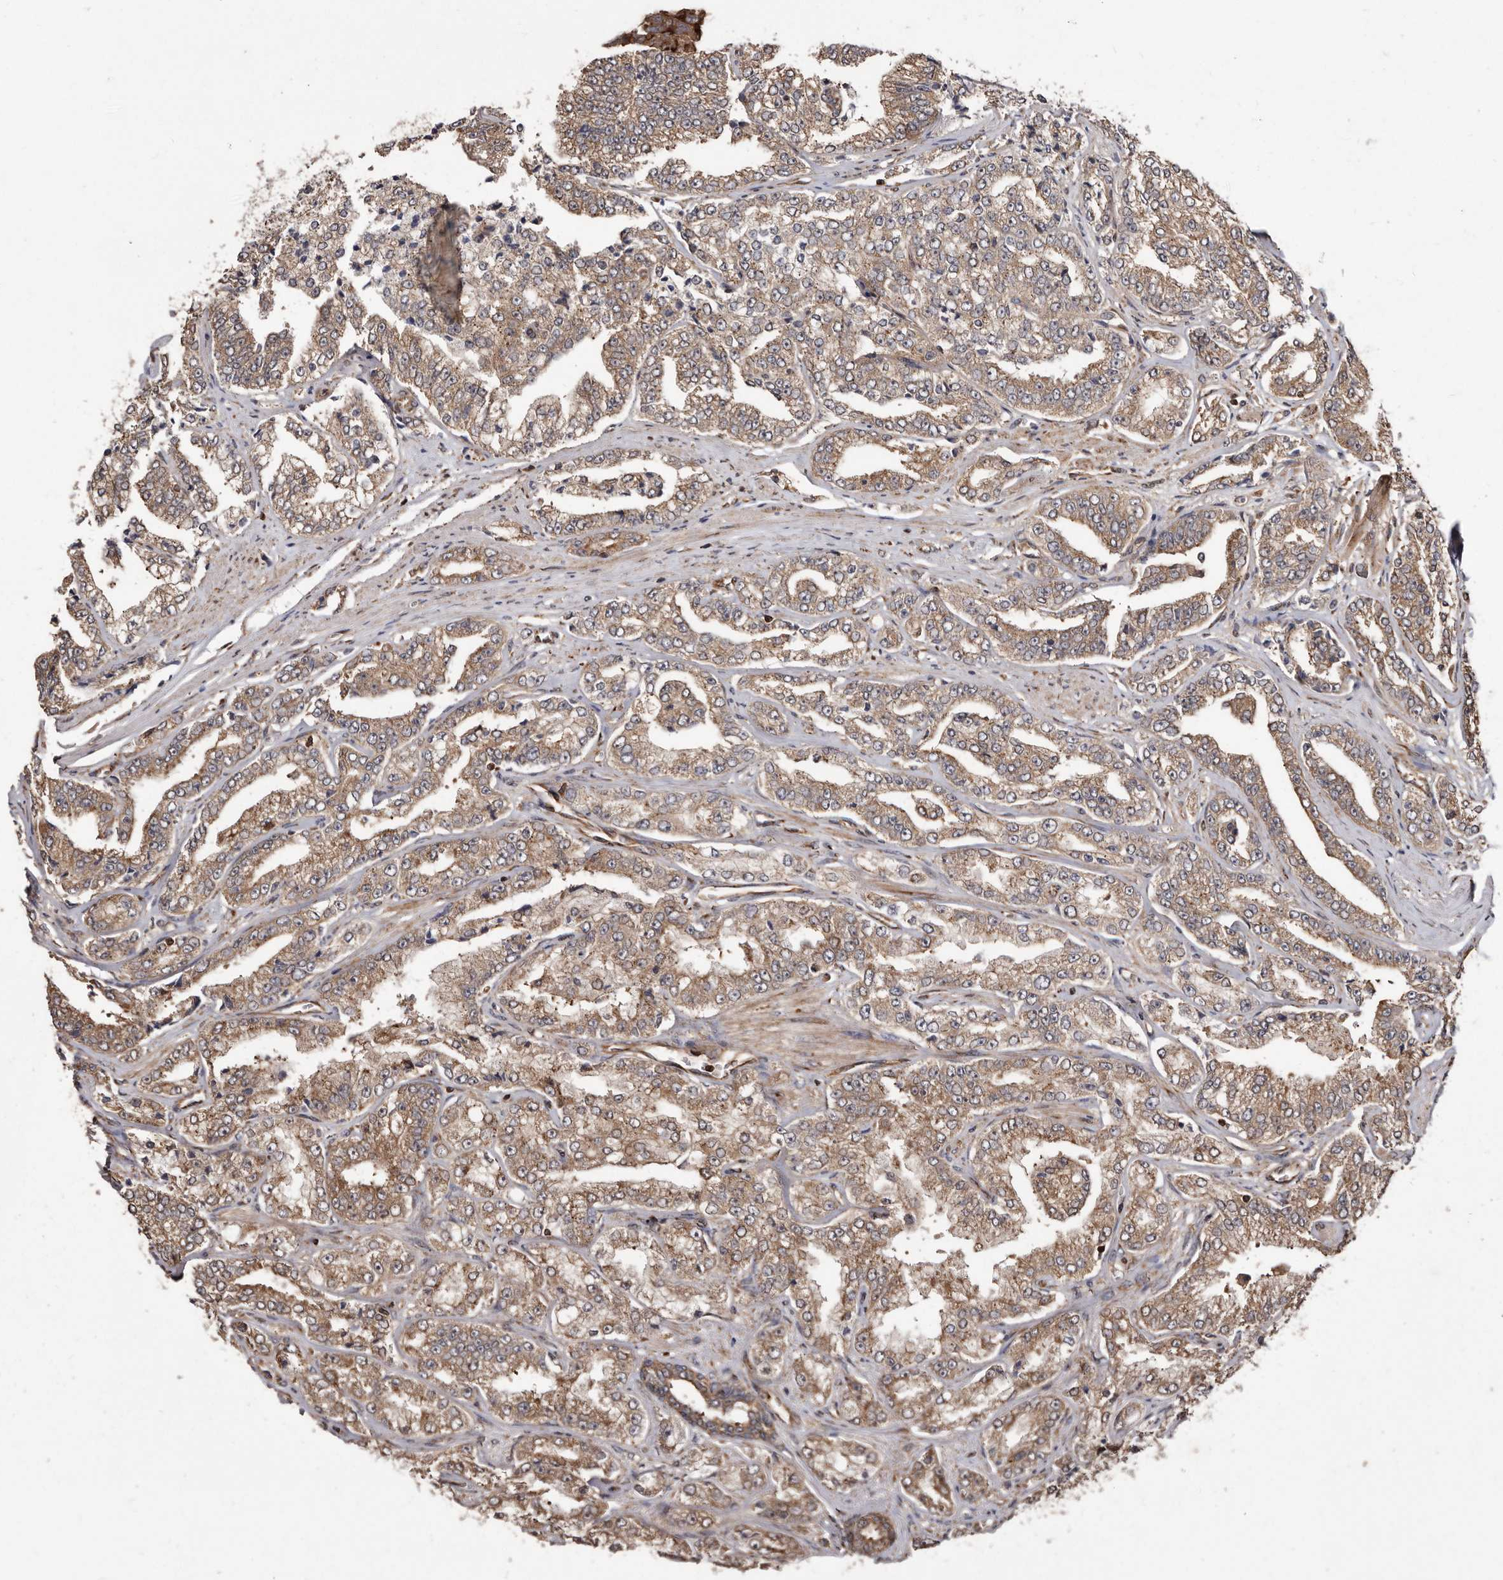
{"staining": {"intensity": "moderate", "quantity": ">75%", "location": "cytoplasmic/membranous"}, "tissue": "prostate cancer", "cell_type": "Tumor cells", "image_type": "cancer", "snomed": [{"axis": "morphology", "description": "Adenocarcinoma, High grade"}, {"axis": "topography", "description": "Prostate"}], "caption": "This is a photomicrograph of immunohistochemistry staining of prostate adenocarcinoma (high-grade), which shows moderate expression in the cytoplasmic/membranous of tumor cells.", "gene": "FLAD1", "patient": {"sex": "male", "age": 71}}